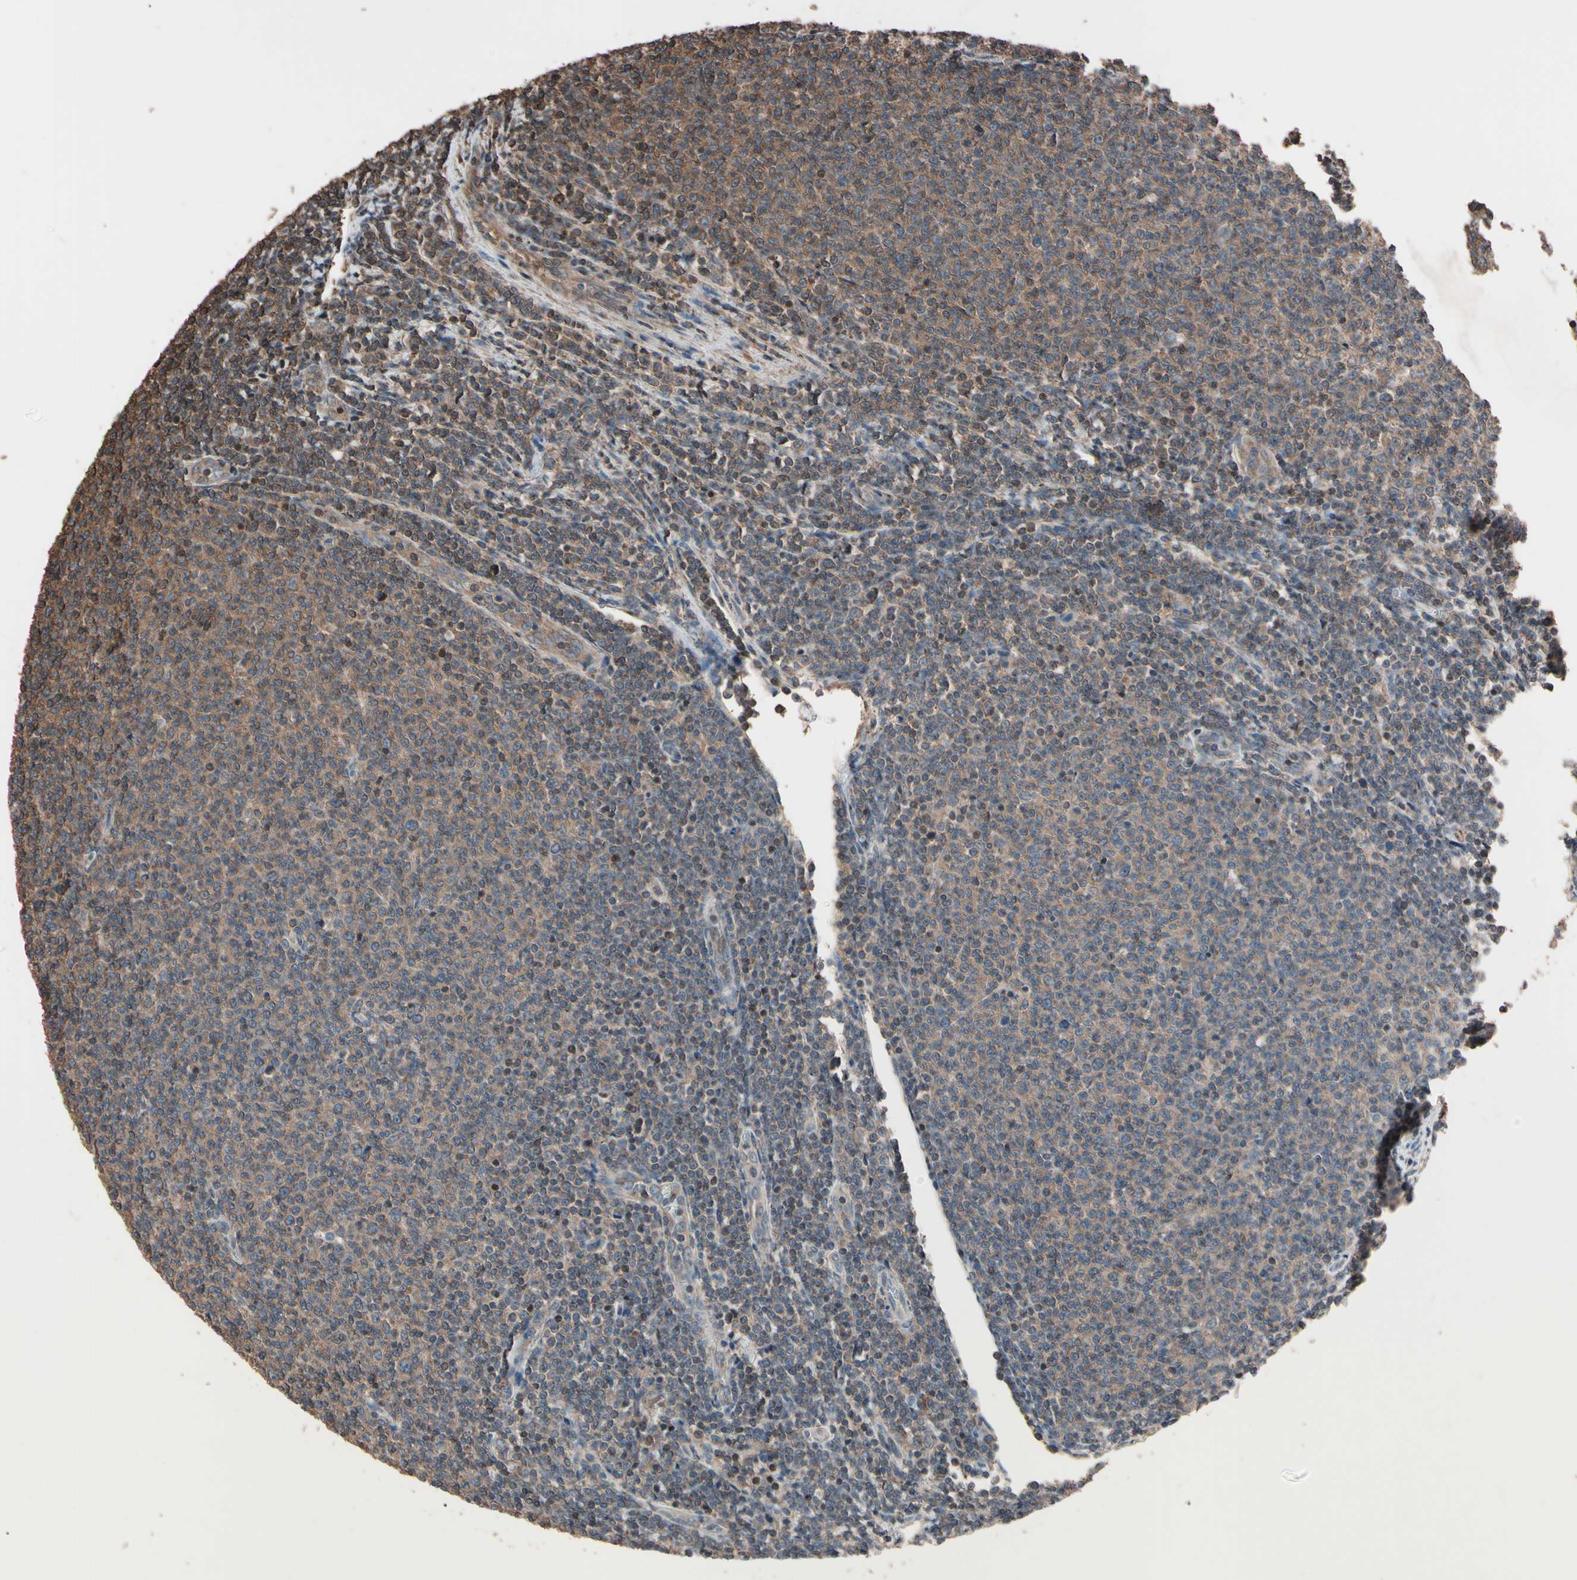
{"staining": {"intensity": "weak", "quantity": "25%-75%", "location": "cytoplasmic/membranous"}, "tissue": "lymphoma", "cell_type": "Tumor cells", "image_type": "cancer", "snomed": [{"axis": "morphology", "description": "Malignant lymphoma, non-Hodgkin's type, Low grade"}, {"axis": "topography", "description": "Lymph node"}], "caption": "A micrograph of low-grade malignant lymphoma, non-Hodgkin's type stained for a protein shows weak cytoplasmic/membranous brown staining in tumor cells. Using DAB (brown) and hematoxylin (blue) stains, captured at high magnification using brightfield microscopy.", "gene": "TNFRSF1A", "patient": {"sex": "male", "age": 66}}